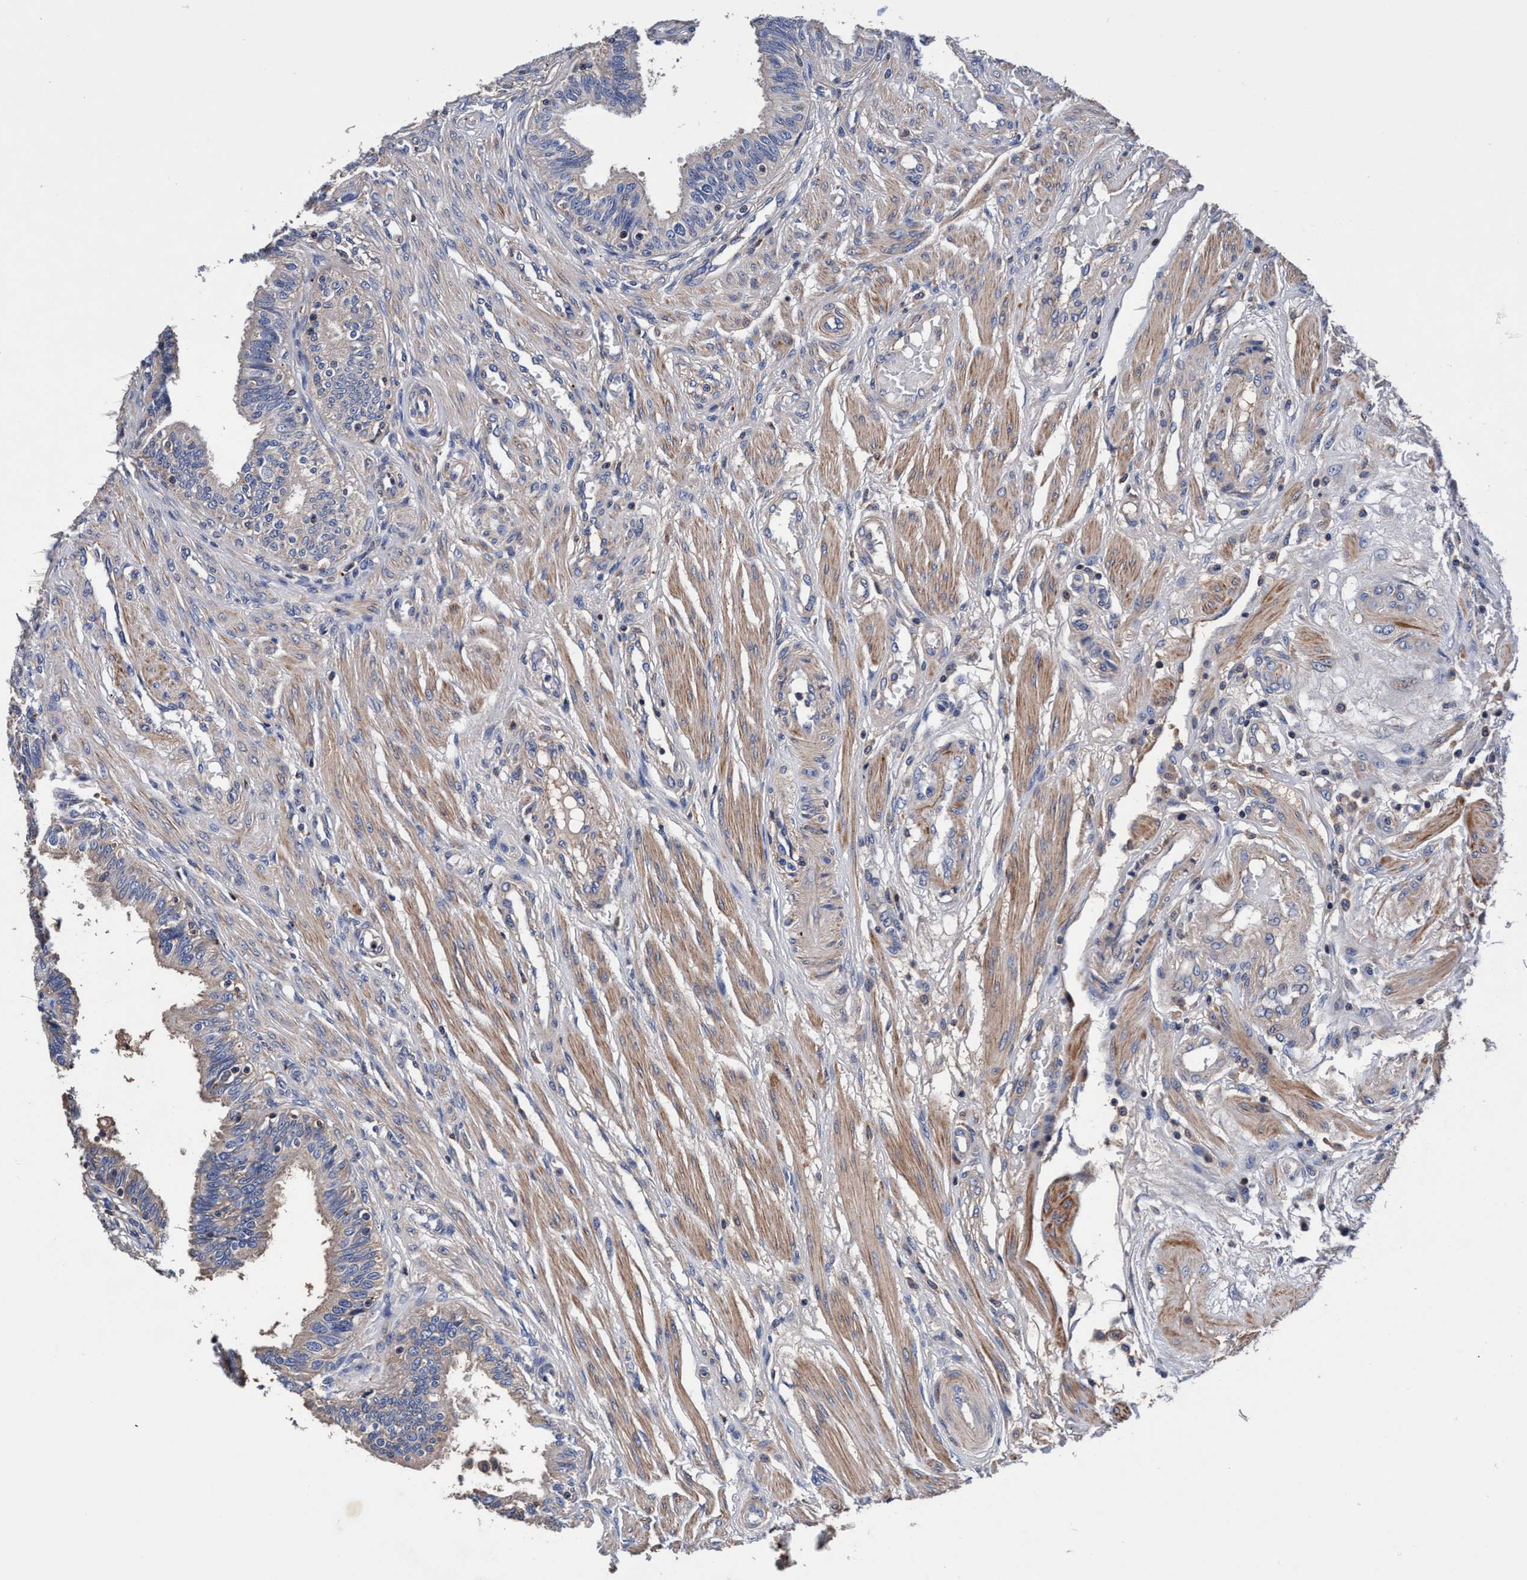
{"staining": {"intensity": "weak", "quantity": "<25%", "location": "cytoplasmic/membranous"}, "tissue": "fallopian tube", "cell_type": "Glandular cells", "image_type": "normal", "snomed": [{"axis": "morphology", "description": "Normal tissue, NOS"}, {"axis": "topography", "description": "Fallopian tube"}, {"axis": "topography", "description": "Placenta"}], "caption": "A high-resolution photomicrograph shows IHC staining of benign fallopian tube, which exhibits no significant expression in glandular cells. (DAB immunohistochemistry with hematoxylin counter stain).", "gene": "RNF208", "patient": {"sex": "female", "age": 34}}